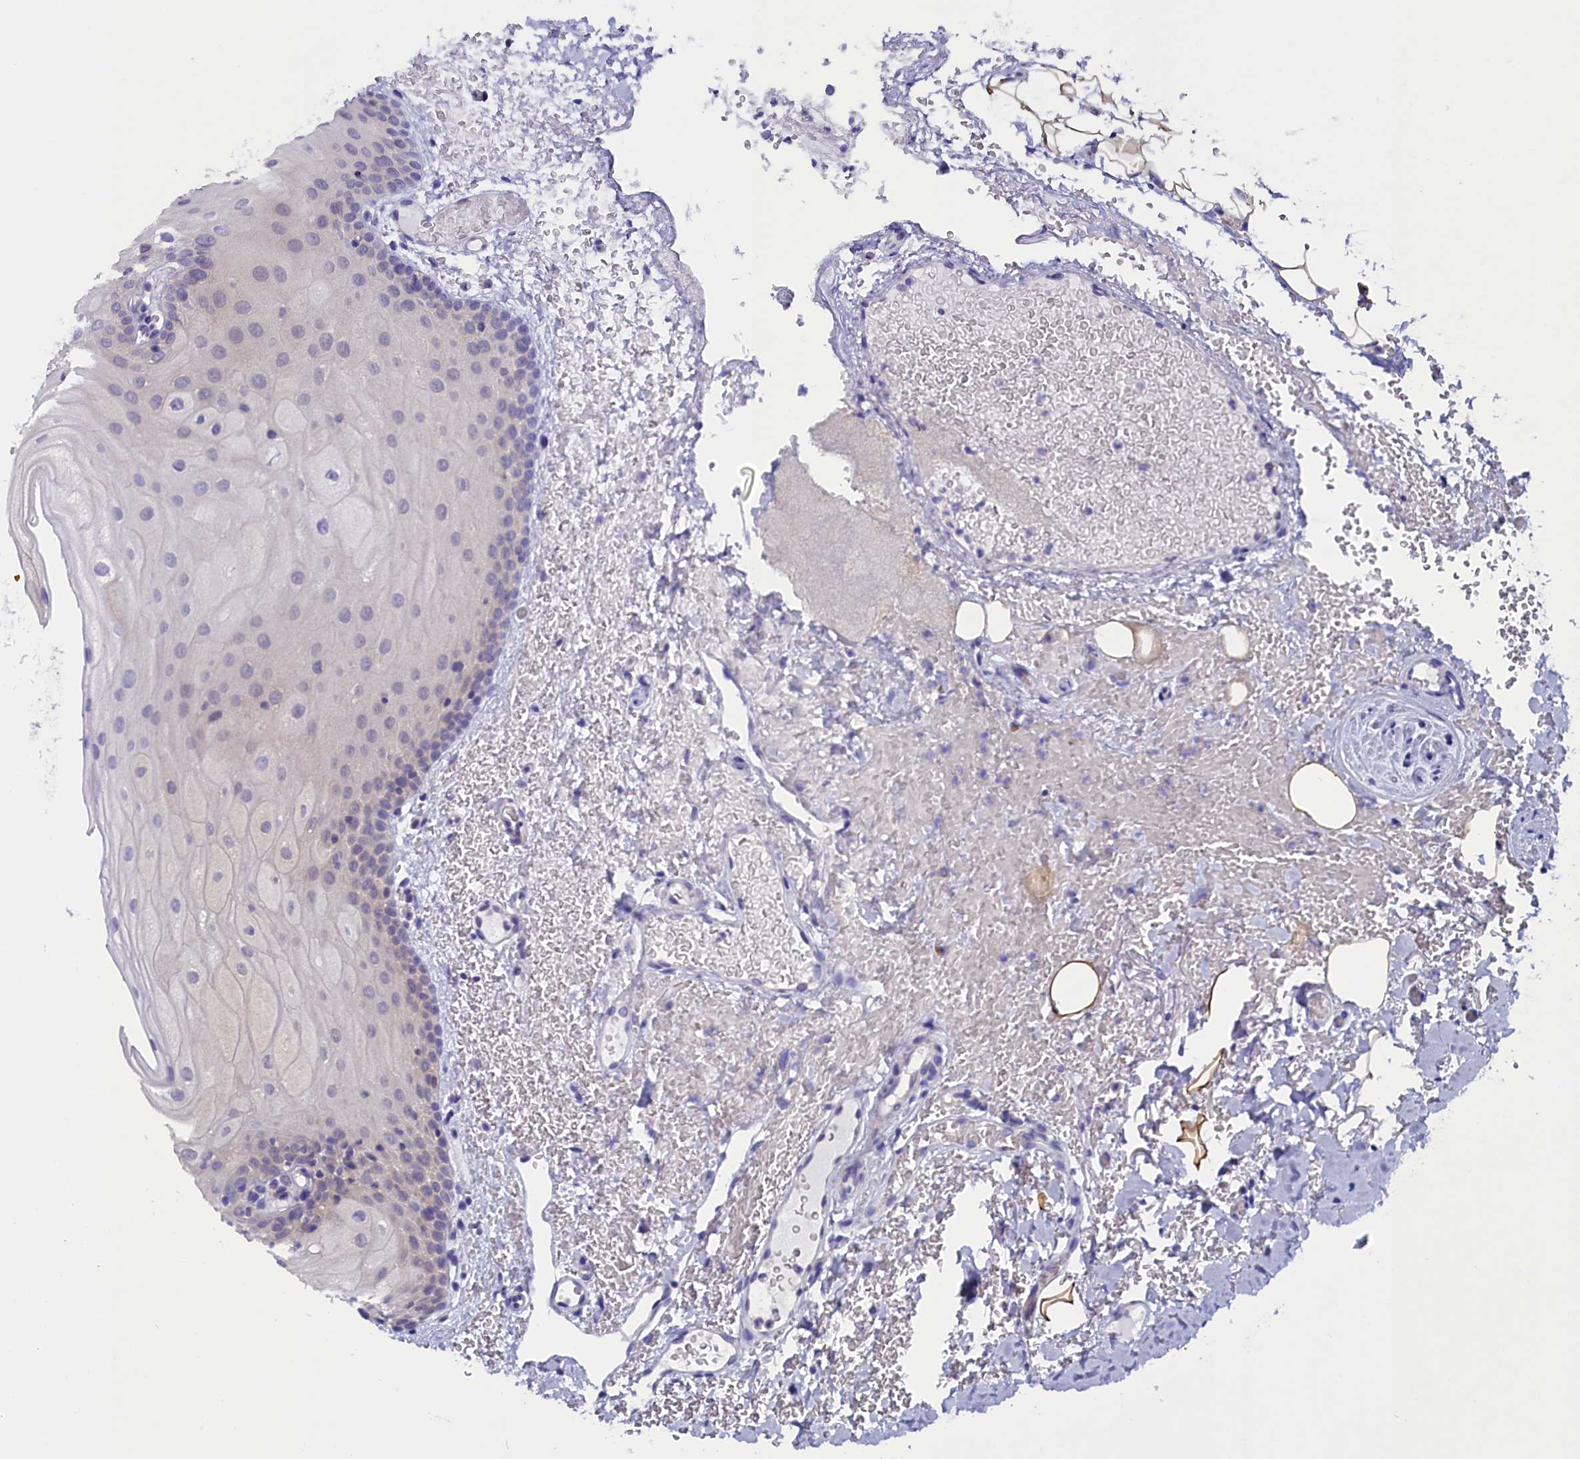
{"staining": {"intensity": "negative", "quantity": "none", "location": "none"}, "tissue": "oral mucosa", "cell_type": "Squamous epithelial cells", "image_type": "normal", "snomed": [{"axis": "morphology", "description": "Normal tissue, NOS"}, {"axis": "topography", "description": "Oral tissue"}], "caption": "Immunohistochemical staining of unremarkable human oral mucosa exhibits no significant staining in squamous epithelial cells. (DAB immunohistochemistry, high magnification).", "gene": "CIAPIN1", "patient": {"sex": "female", "age": 70}}